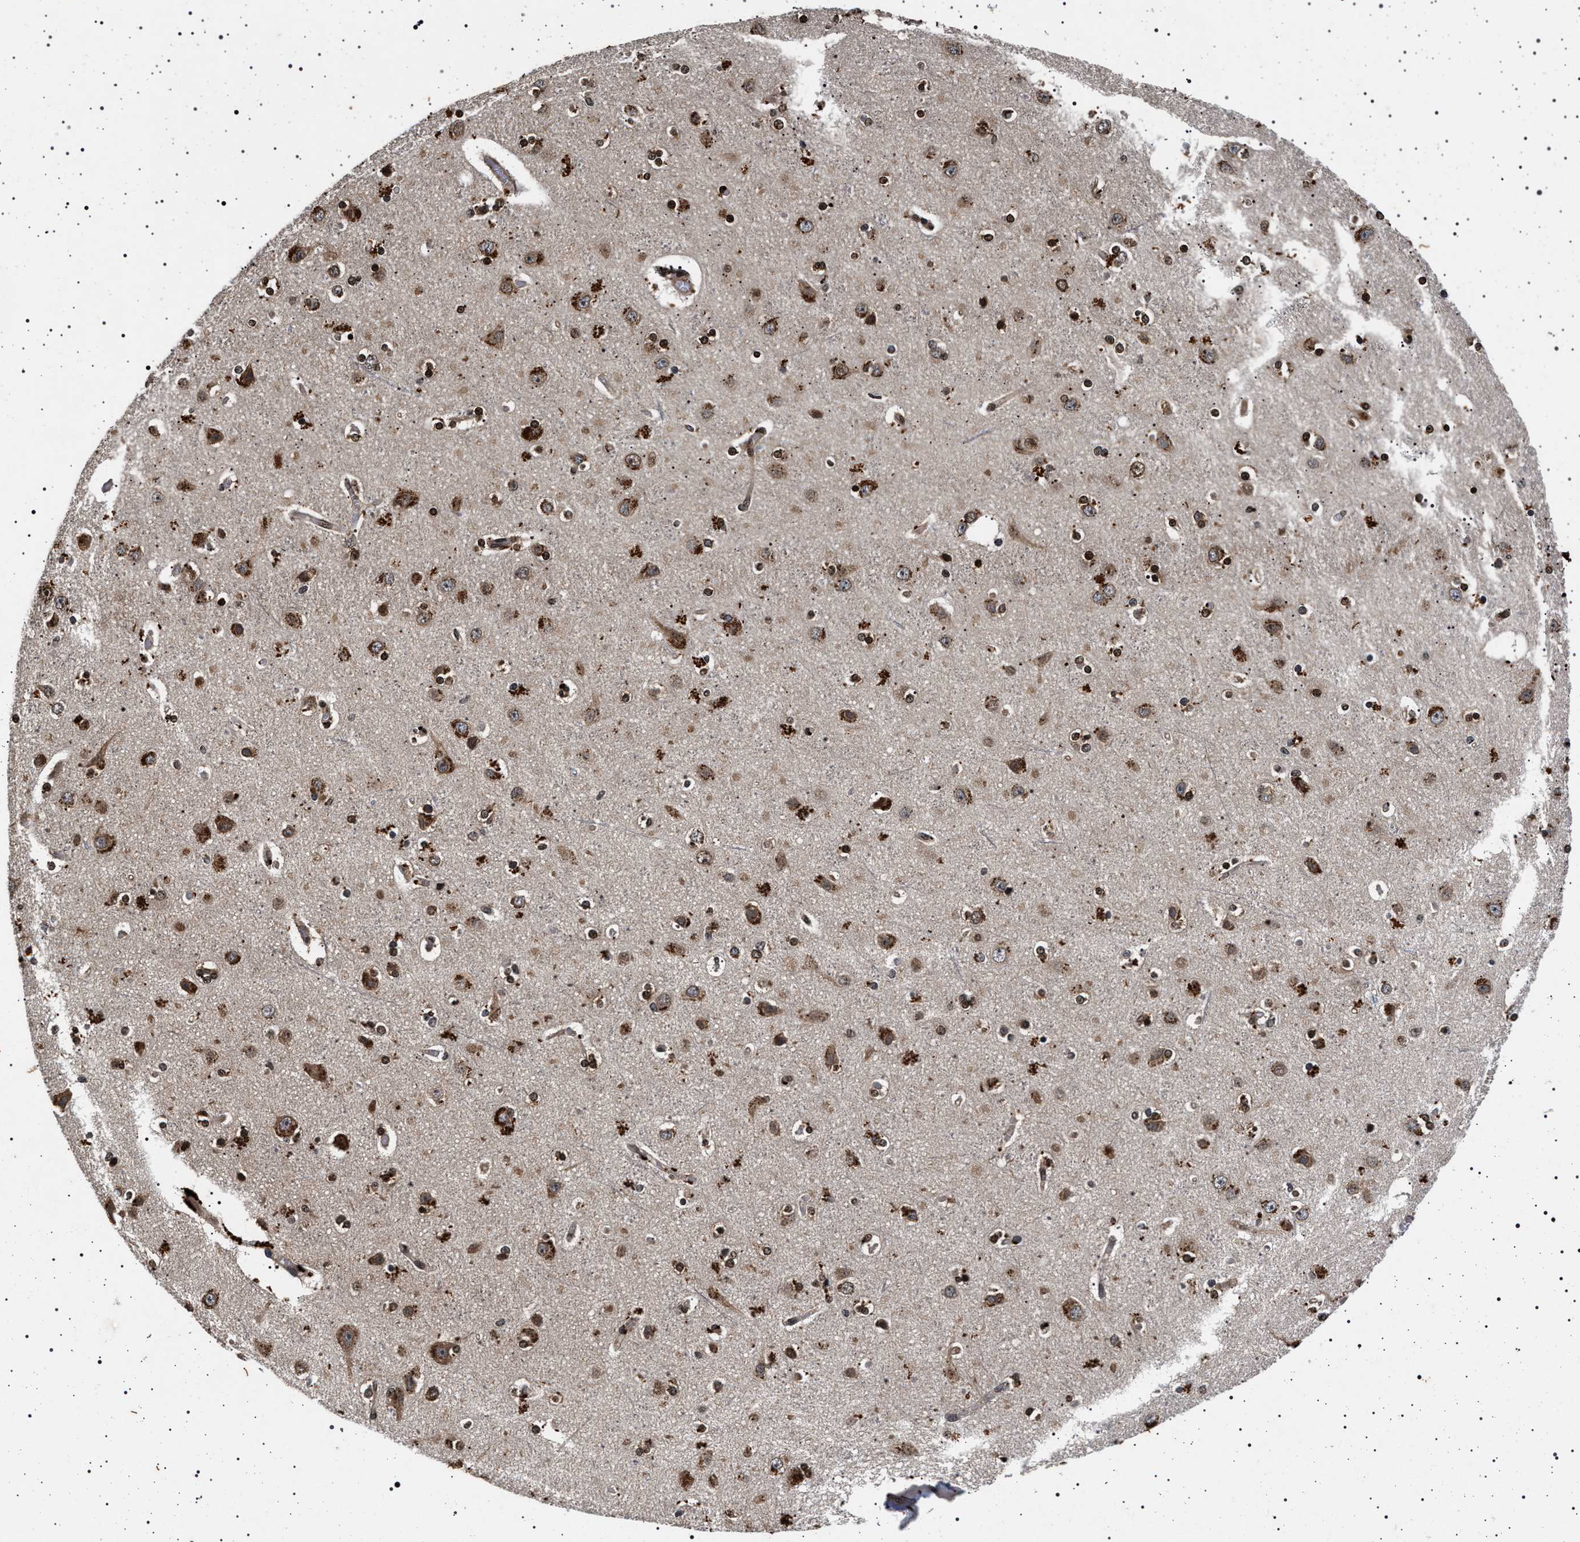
{"staining": {"intensity": "moderate", "quantity": ">75%", "location": "cytoplasmic/membranous"}, "tissue": "cerebral cortex", "cell_type": "Endothelial cells", "image_type": "normal", "snomed": [{"axis": "morphology", "description": "Normal tissue, NOS"}, {"axis": "topography", "description": "Cerebral cortex"}], "caption": "An immunohistochemistry micrograph of benign tissue is shown. Protein staining in brown highlights moderate cytoplasmic/membranous positivity in cerebral cortex within endothelial cells.", "gene": "CDKN1B", "patient": {"sex": "female", "age": 54}}